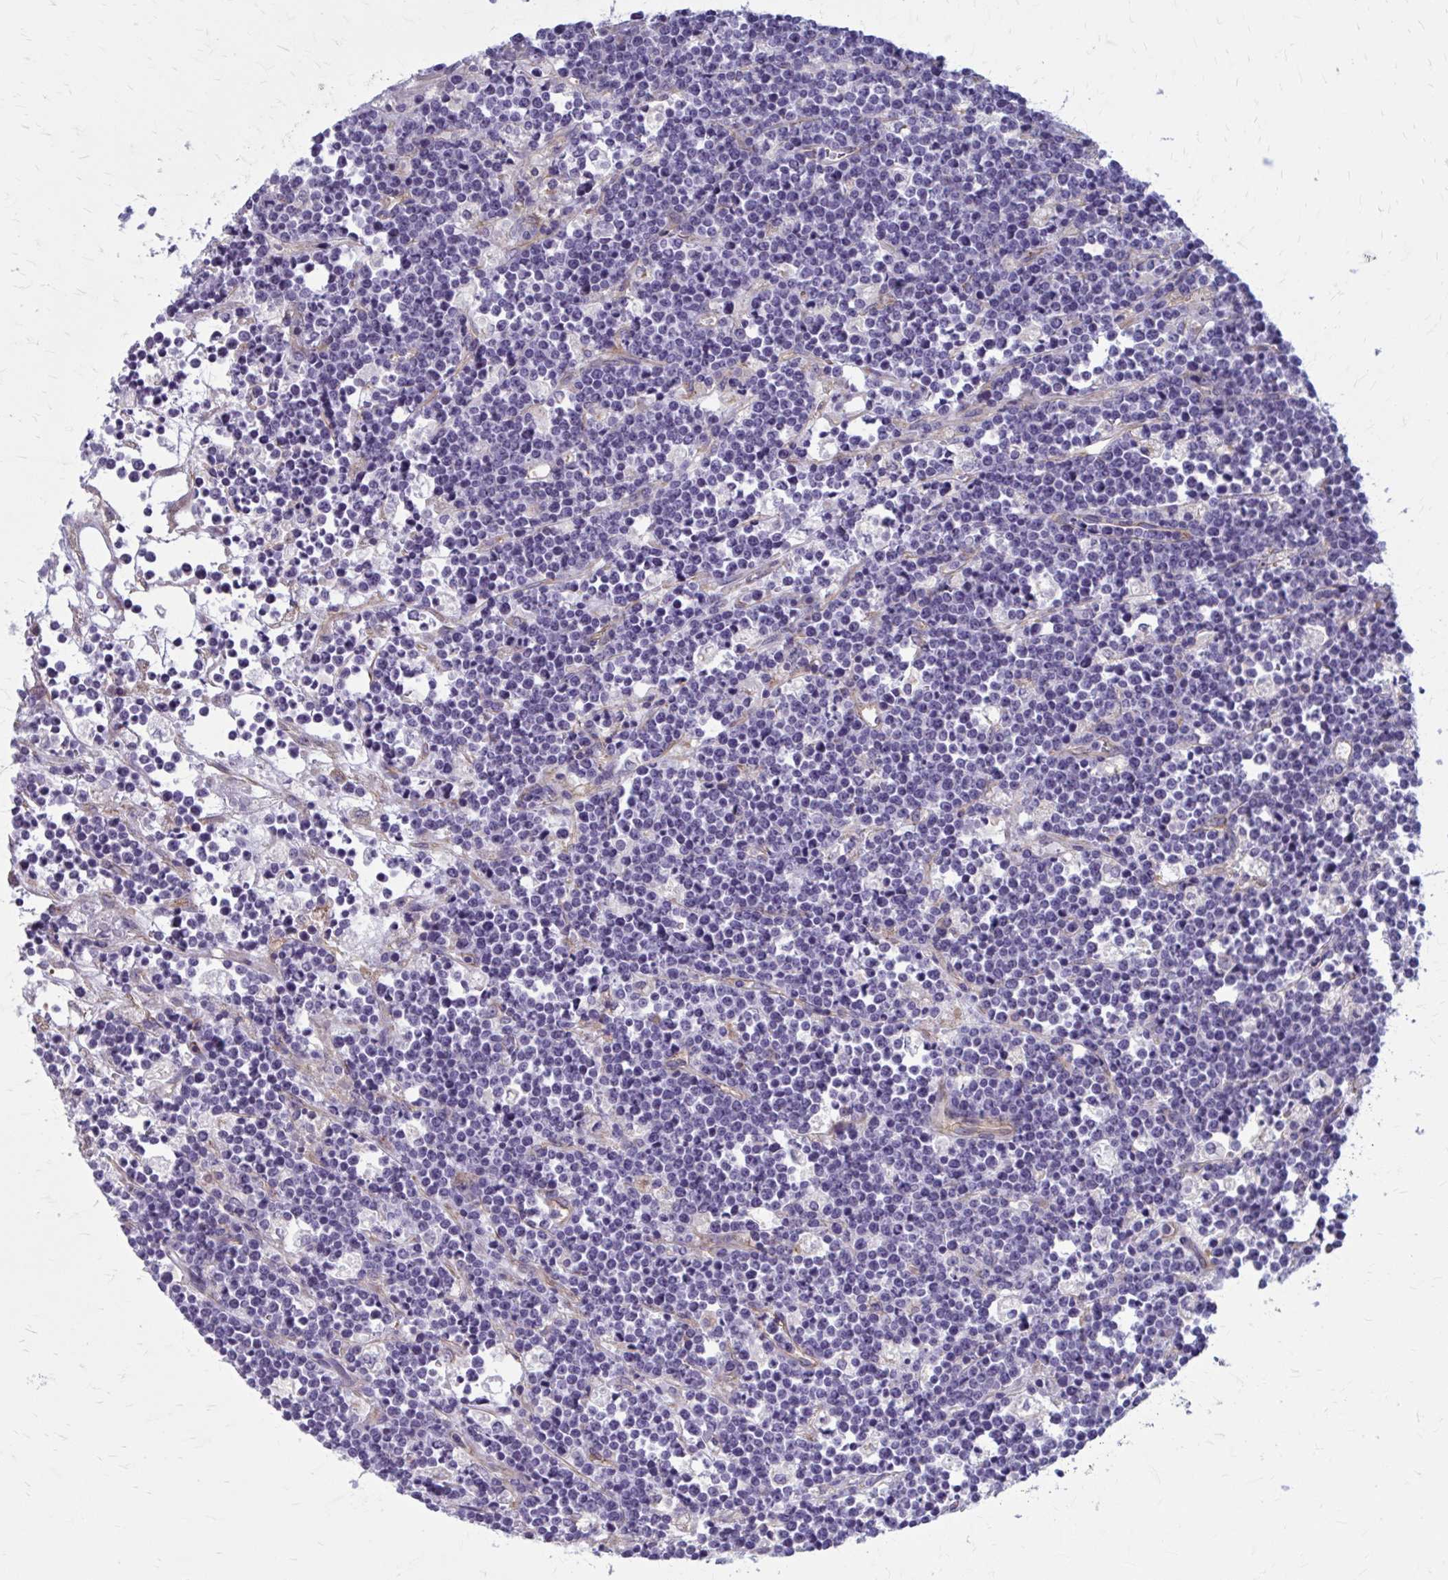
{"staining": {"intensity": "negative", "quantity": "none", "location": "none"}, "tissue": "lymphoma", "cell_type": "Tumor cells", "image_type": "cancer", "snomed": [{"axis": "morphology", "description": "Malignant lymphoma, non-Hodgkin's type, High grade"}, {"axis": "topography", "description": "Ovary"}], "caption": "Photomicrograph shows no significant protein positivity in tumor cells of malignant lymphoma, non-Hodgkin's type (high-grade).", "gene": "ZDHHC7", "patient": {"sex": "female", "age": 56}}